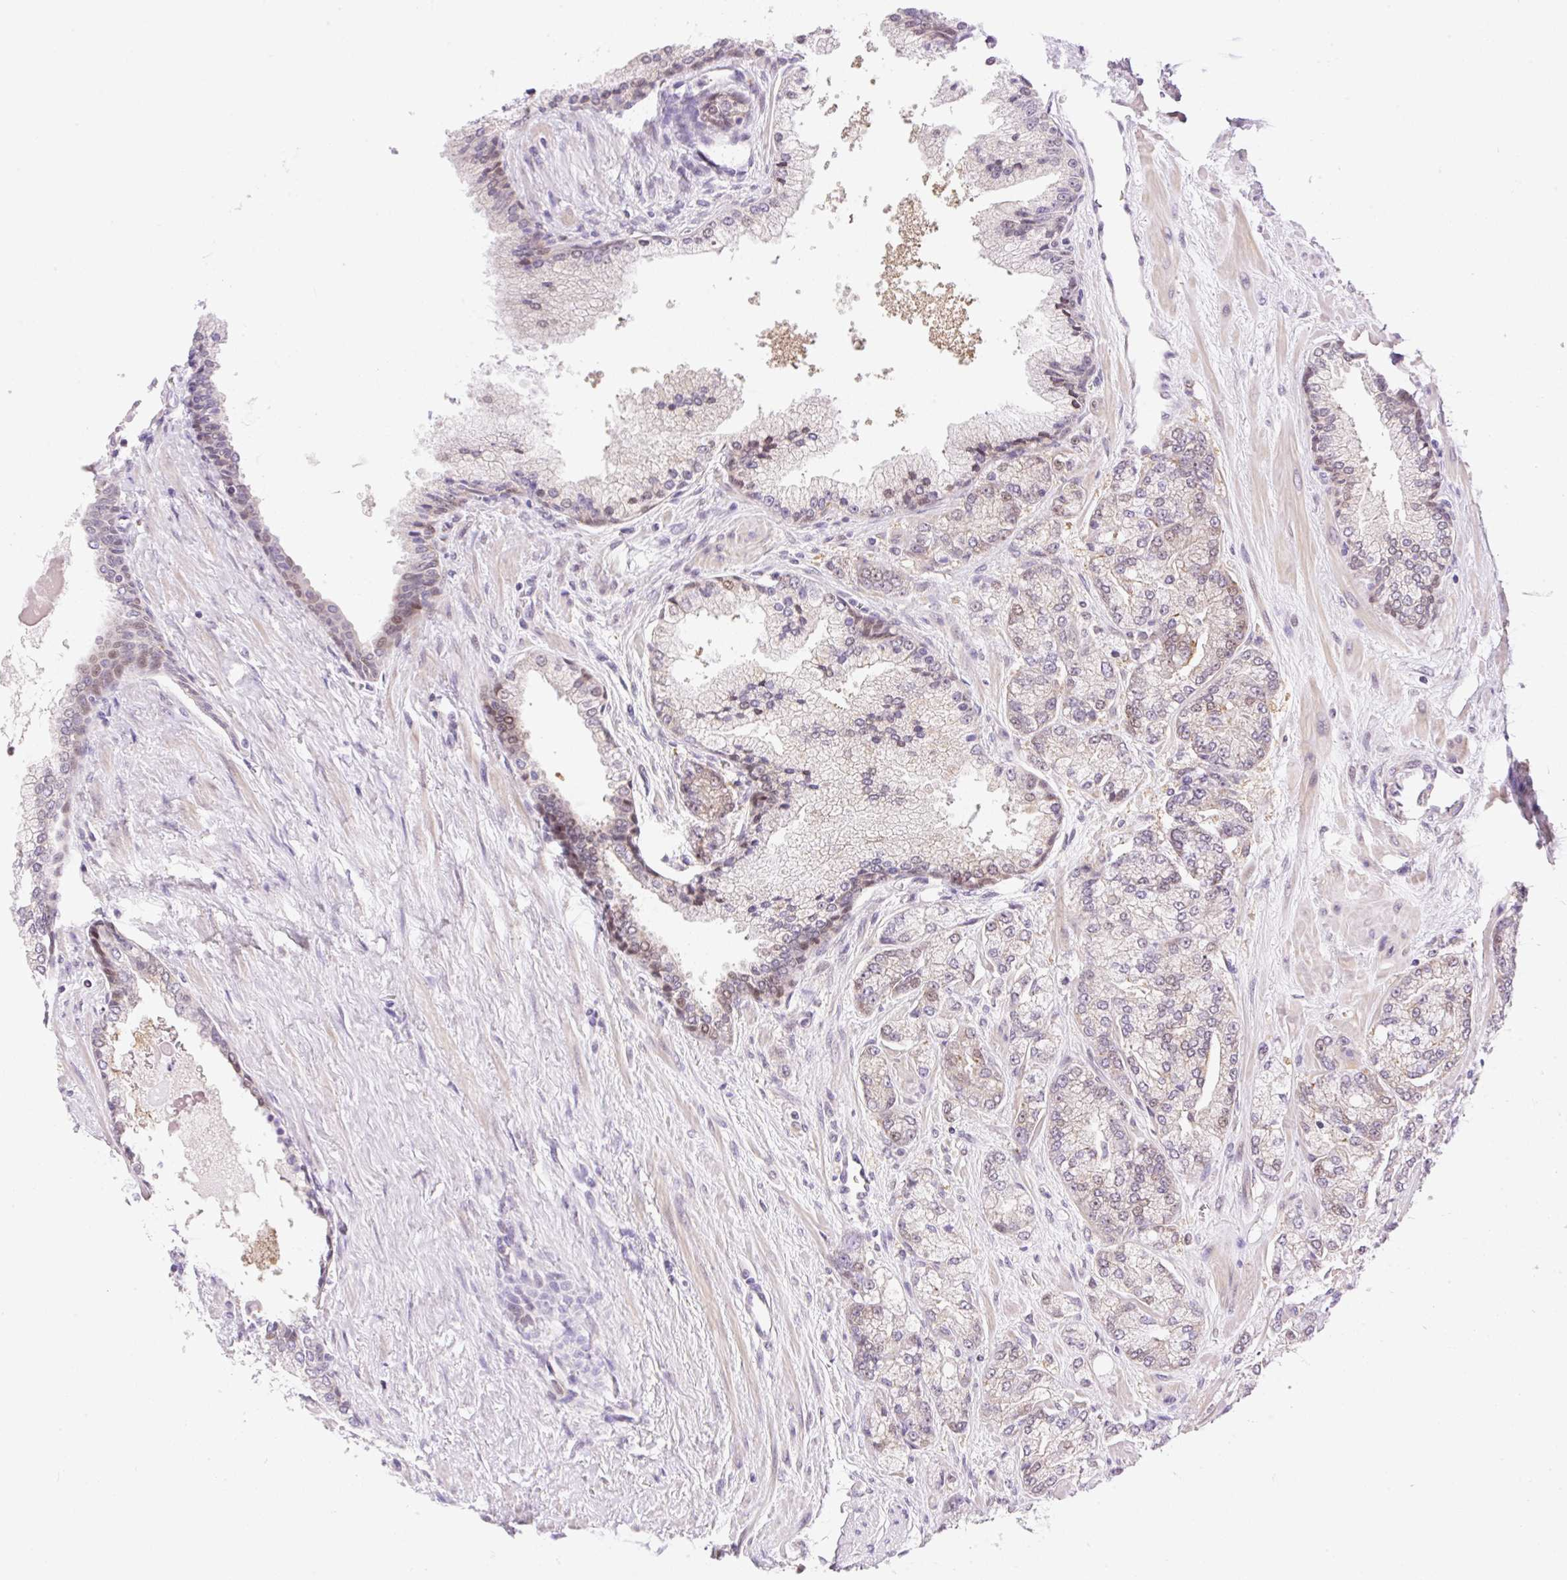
{"staining": {"intensity": "negative", "quantity": "none", "location": "none"}, "tissue": "prostate cancer", "cell_type": "Tumor cells", "image_type": "cancer", "snomed": [{"axis": "morphology", "description": "Adenocarcinoma, High grade"}, {"axis": "topography", "description": "Prostate"}], "caption": "There is no significant staining in tumor cells of high-grade adenocarcinoma (prostate).", "gene": "ZFP41", "patient": {"sex": "male", "age": 68}}